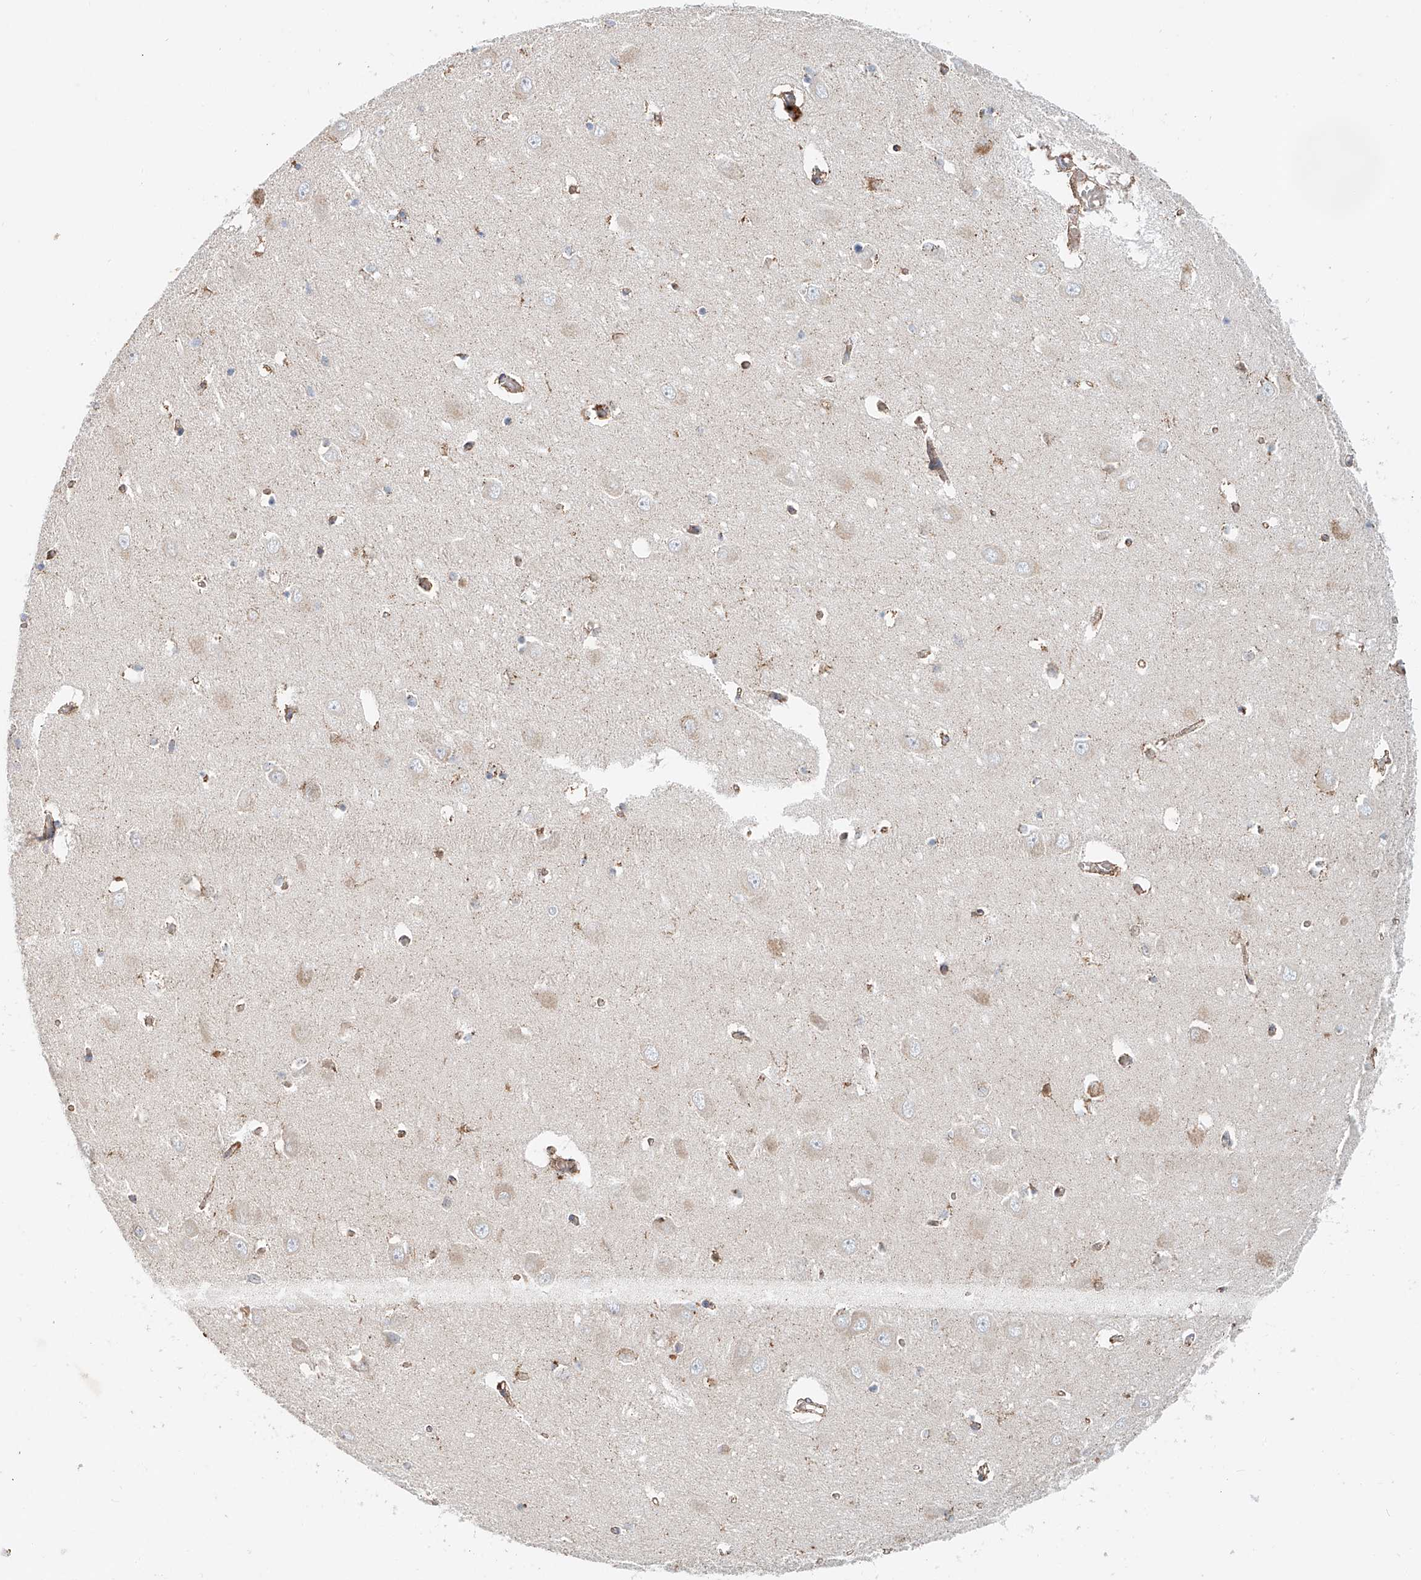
{"staining": {"intensity": "moderate", "quantity": "25%-75%", "location": "cytoplasmic/membranous"}, "tissue": "hippocampus", "cell_type": "Glial cells", "image_type": "normal", "snomed": [{"axis": "morphology", "description": "Normal tissue, NOS"}, {"axis": "topography", "description": "Hippocampus"}], "caption": "This photomicrograph exhibits benign hippocampus stained with IHC to label a protein in brown. The cytoplasmic/membranous of glial cells show moderate positivity for the protein. Nuclei are counter-stained blue.", "gene": "CARD10", "patient": {"sex": "male", "age": 70}}